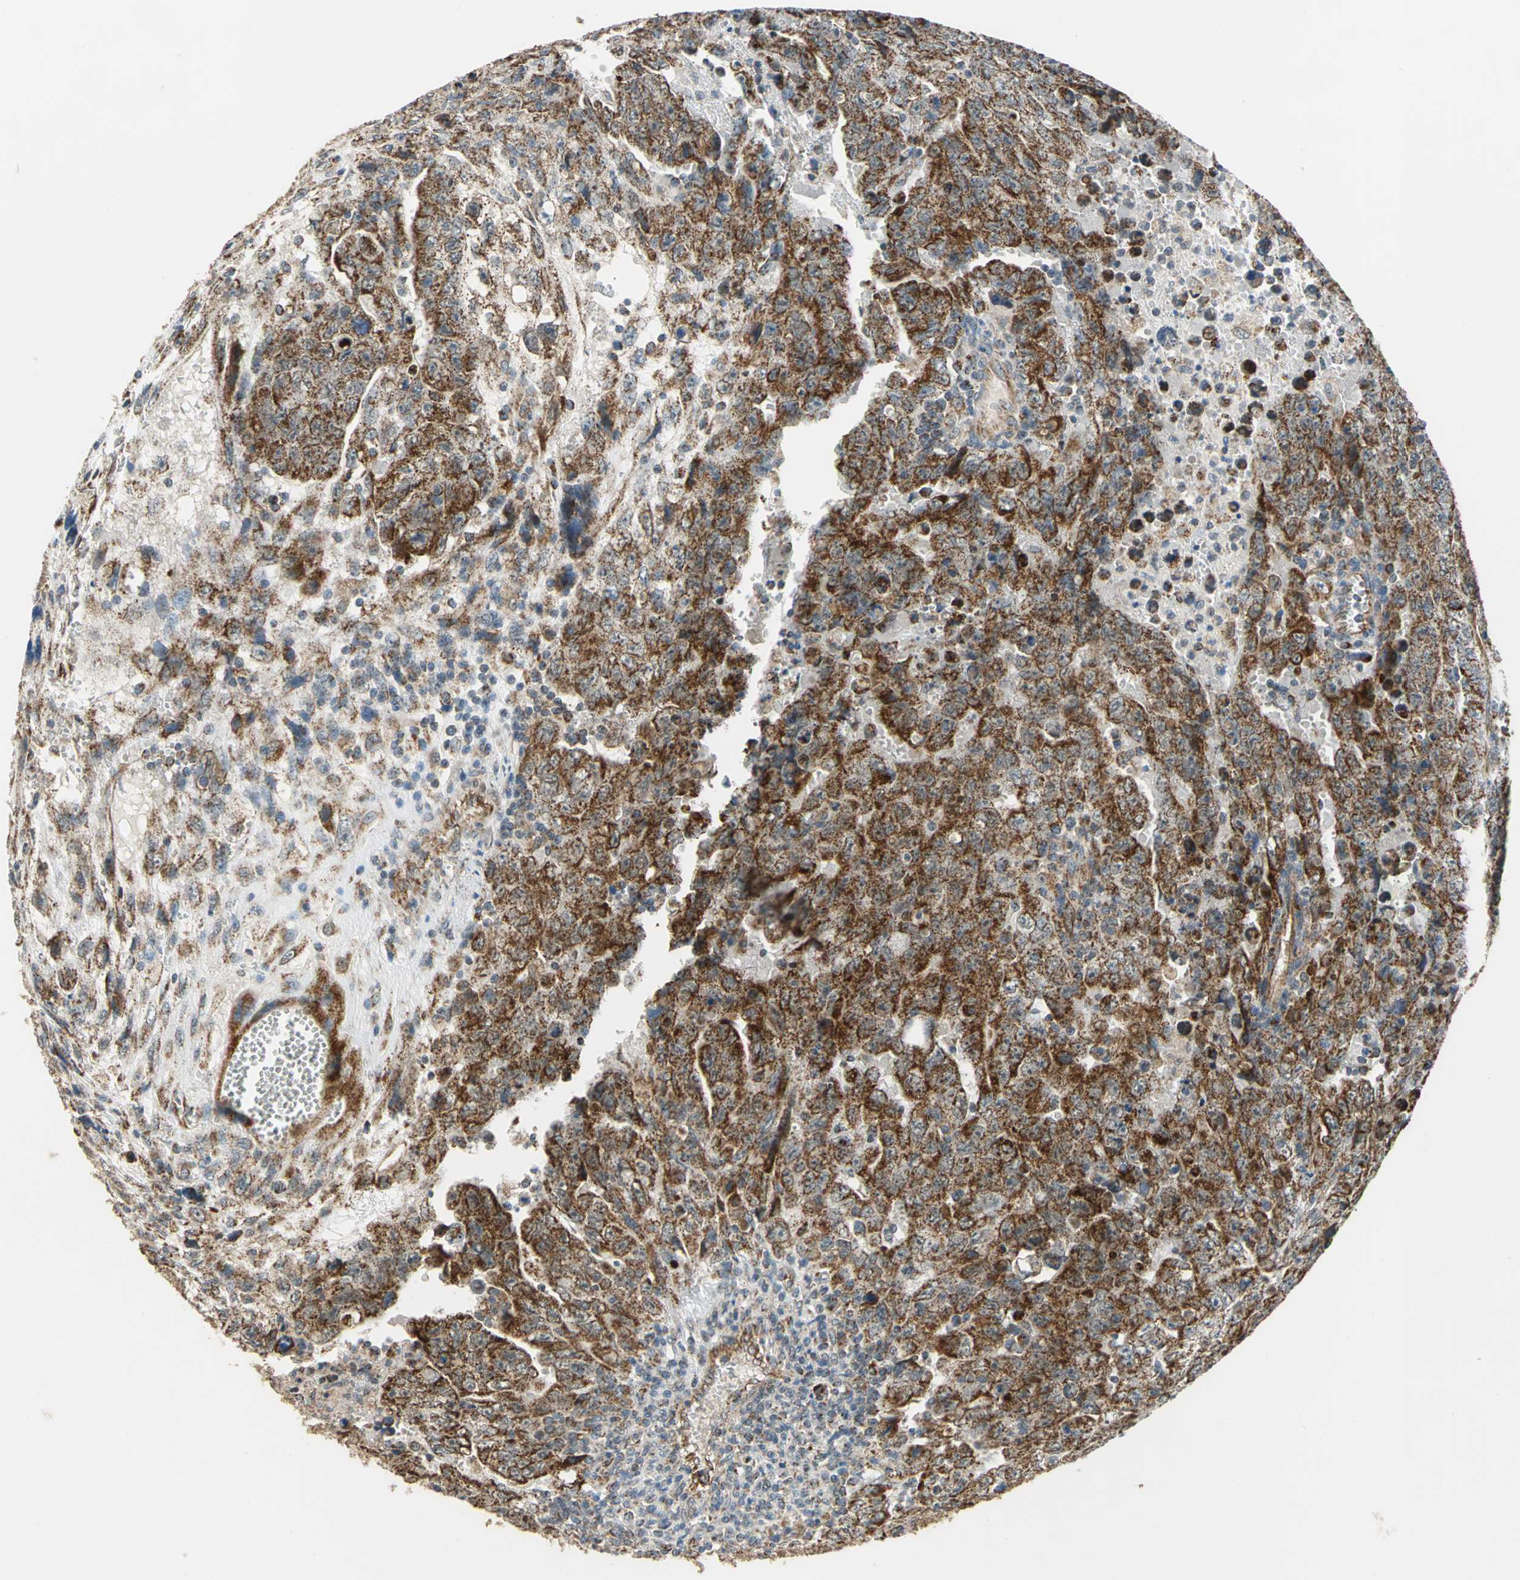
{"staining": {"intensity": "strong", "quantity": ">75%", "location": "cytoplasmic/membranous"}, "tissue": "testis cancer", "cell_type": "Tumor cells", "image_type": "cancer", "snomed": [{"axis": "morphology", "description": "Carcinoma, Embryonal, NOS"}, {"axis": "topography", "description": "Testis"}], "caption": "About >75% of tumor cells in testis embryonal carcinoma reveal strong cytoplasmic/membranous protein expression as visualized by brown immunohistochemical staining.", "gene": "MRPS22", "patient": {"sex": "male", "age": 28}}